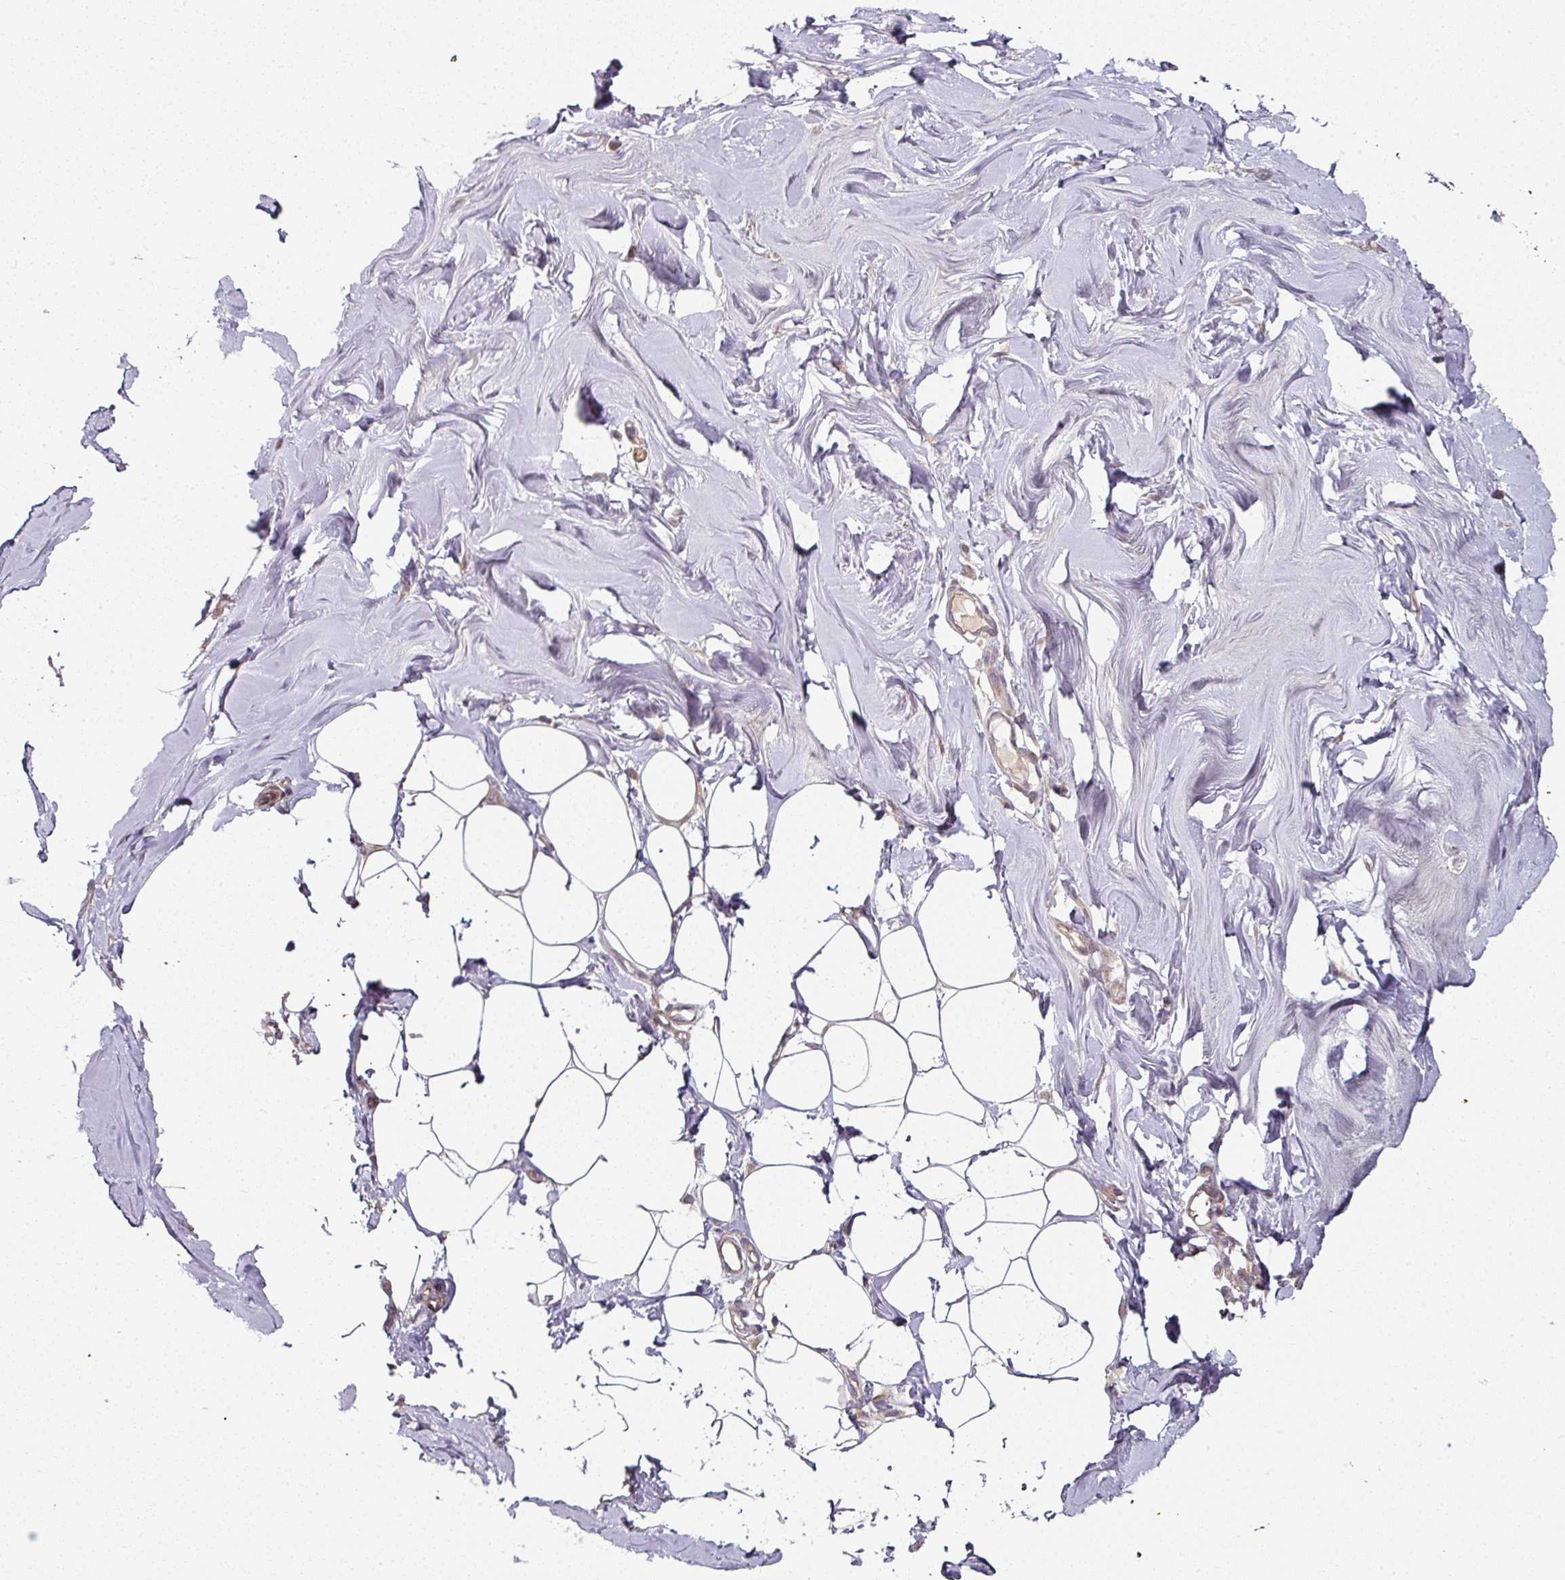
{"staining": {"intensity": "negative", "quantity": "none", "location": "none"}, "tissue": "breast", "cell_type": "Adipocytes", "image_type": "normal", "snomed": [{"axis": "morphology", "description": "Normal tissue, NOS"}, {"axis": "topography", "description": "Breast"}], "caption": "Protein analysis of unremarkable breast exhibits no significant expression in adipocytes. (IHC, brightfield microscopy, high magnification).", "gene": "MAP2K2", "patient": {"sex": "female", "age": 27}}